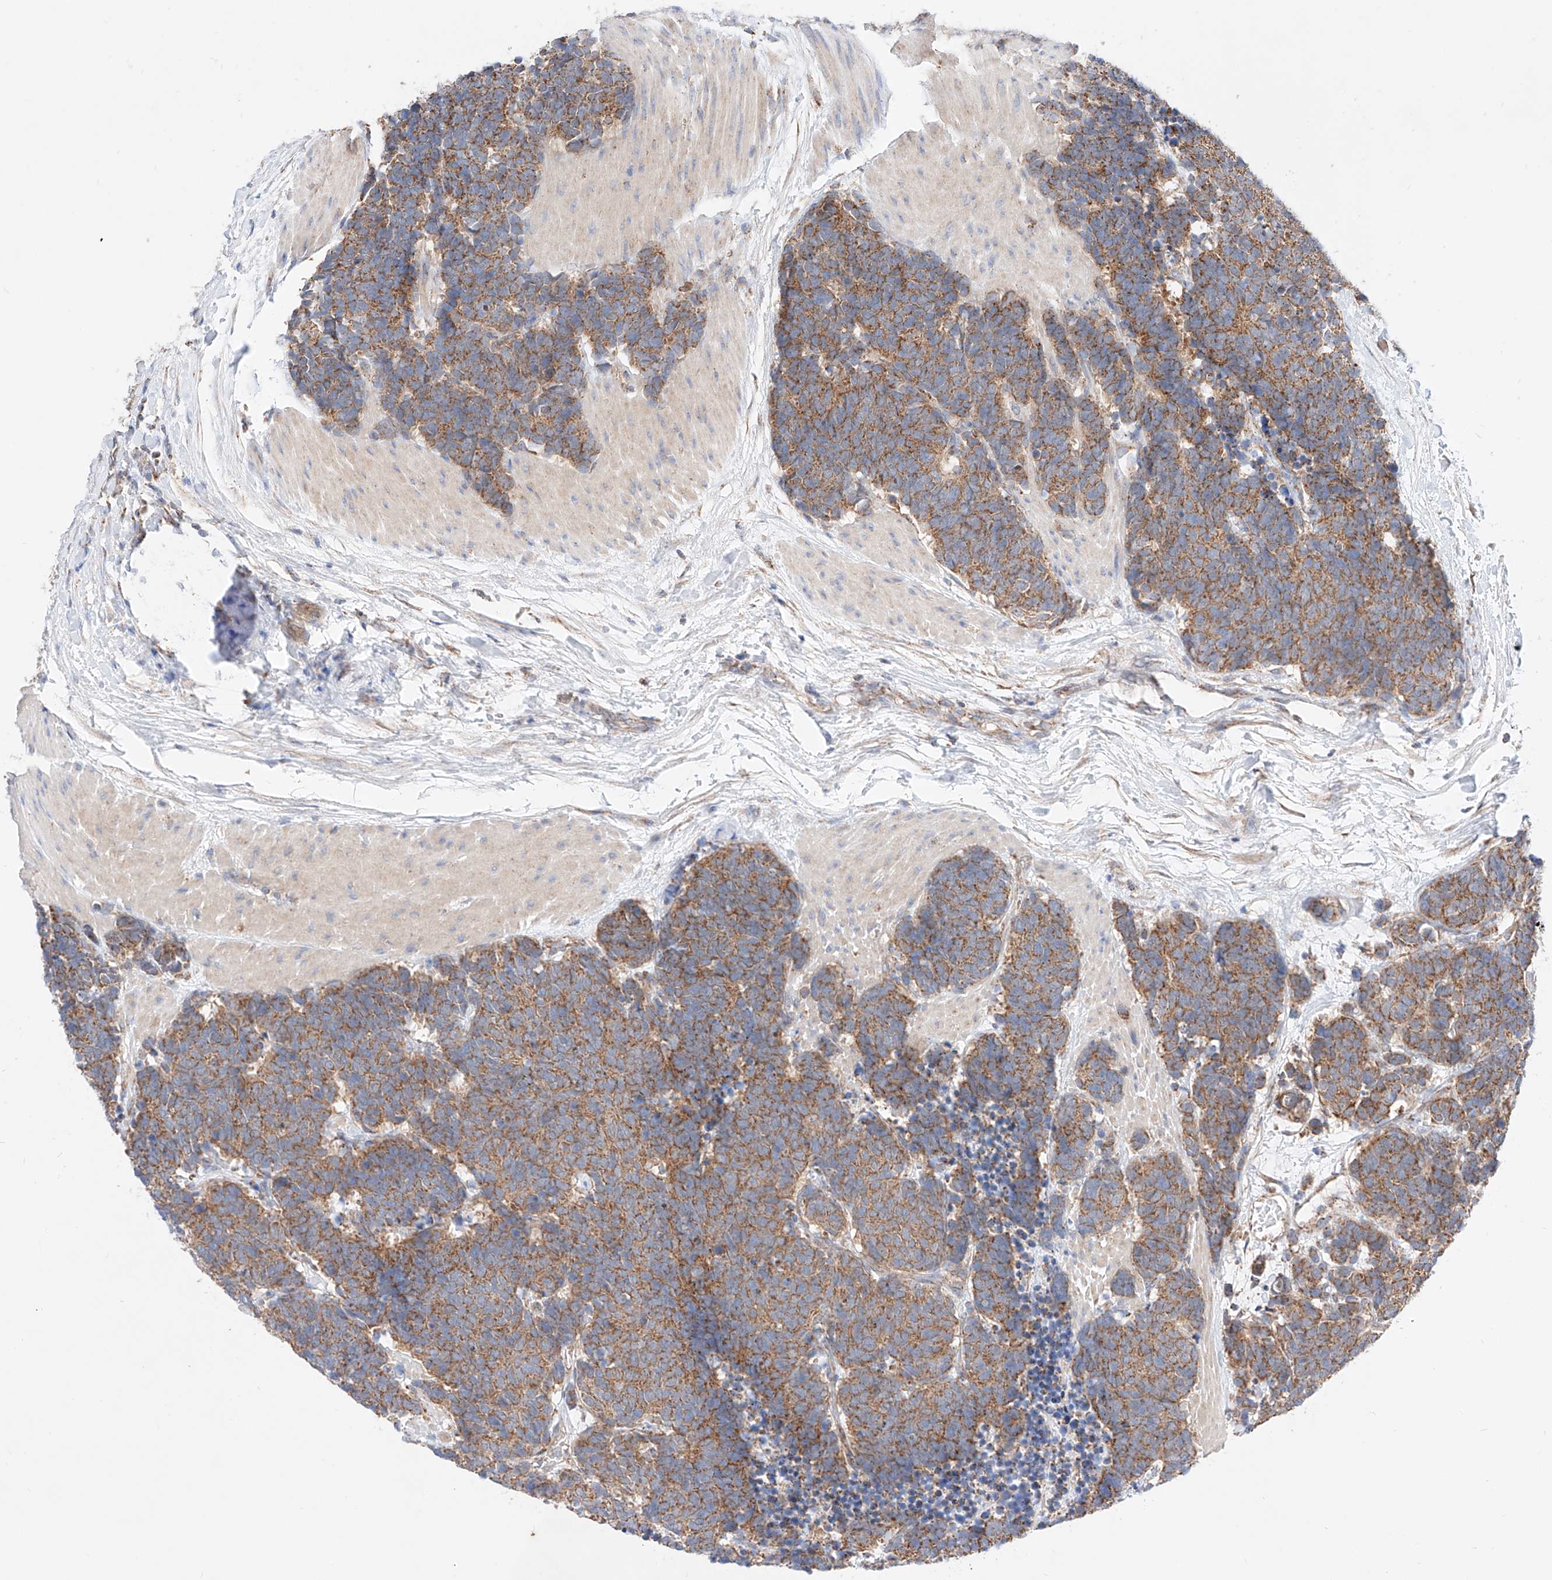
{"staining": {"intensity": "moderate", "quantity": ">75%", "location": "cytoplasmic/membranous"}, "tissue": "carcinoid", "cell_type": "Tumor cells", "image_type": "cancer", "snomed": [{"axis": "morphology", "description": "Carcinoma, NOS"}, {"axis": "morphology", "description": "Carcinoid, malignant, NOS"}, {"axis": "topography", "description": "Urinary bladder"}], "caption": "A brown stain labels moderate cytoplasmic/membranous expression of a protein in human carcinoid tumor cells. (Stains: DAB in brown, nuclei in blue, Microscopy: brightfield microscopy at high magnification).", "gene": "KTI12", "patient": {"sex": "male", "age": 57}}